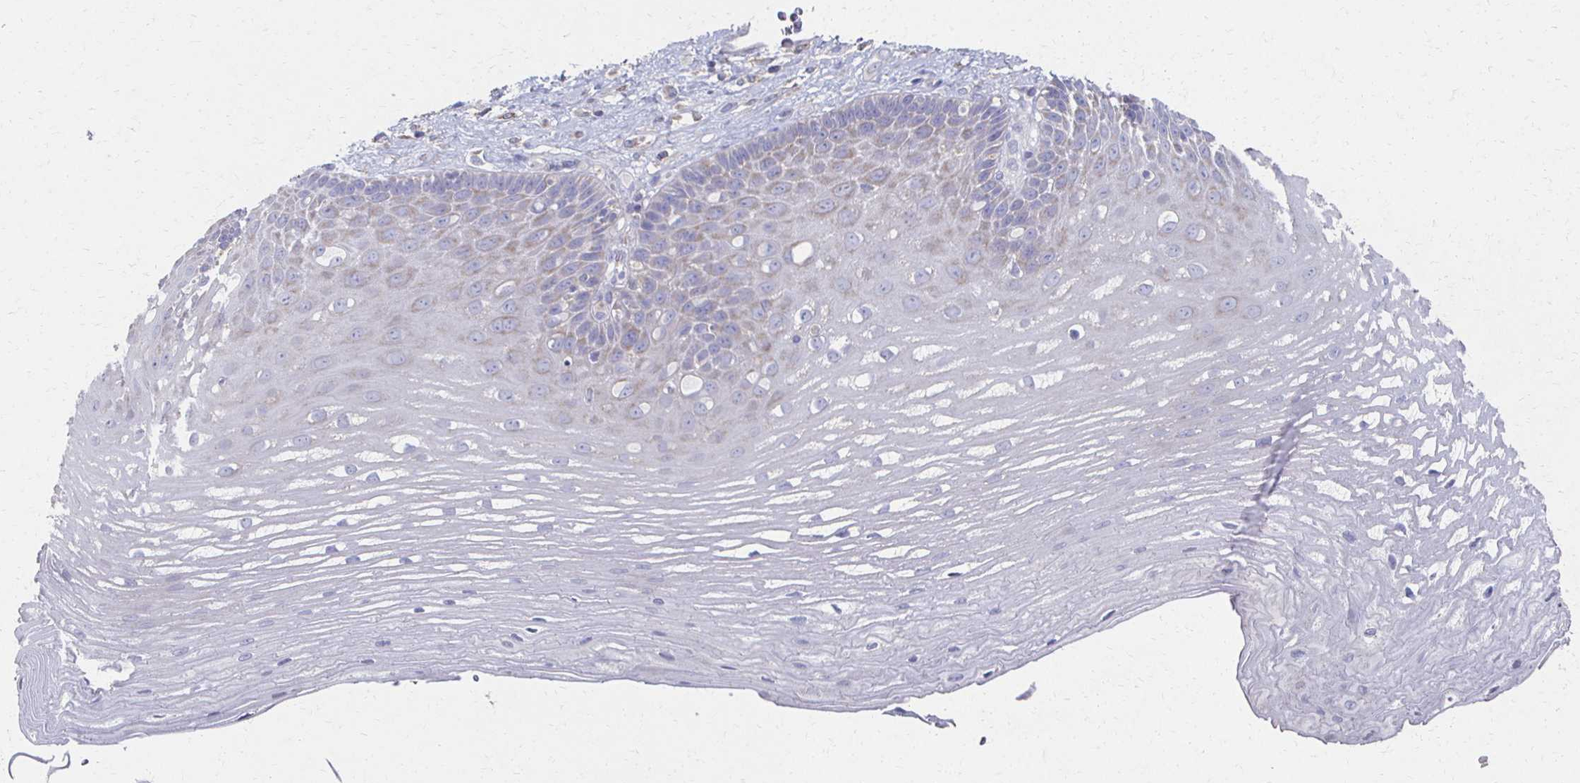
{"staining": {"intensity": "weak", "quantity": "25%-75%", "location": "cytoplasmic/membranous"}, "tissue": "esophagus", "cell_type": "Squamous epithelial cells", "image_type": "normal", "snomed": [{"axis": "morphology", "description": "Normal tissue, NOS"}, {"axis": "topography", "description": "Esophagus"}], "caption": "Esophagus was stained to show a protein in brown. There is low levels of weak cytoplasmic/membranous positivity in approximately 25%-75% of squamous epithelial cells.", "gene": "CX3CR1", "patient": {"sex": "male", "age": 62}}